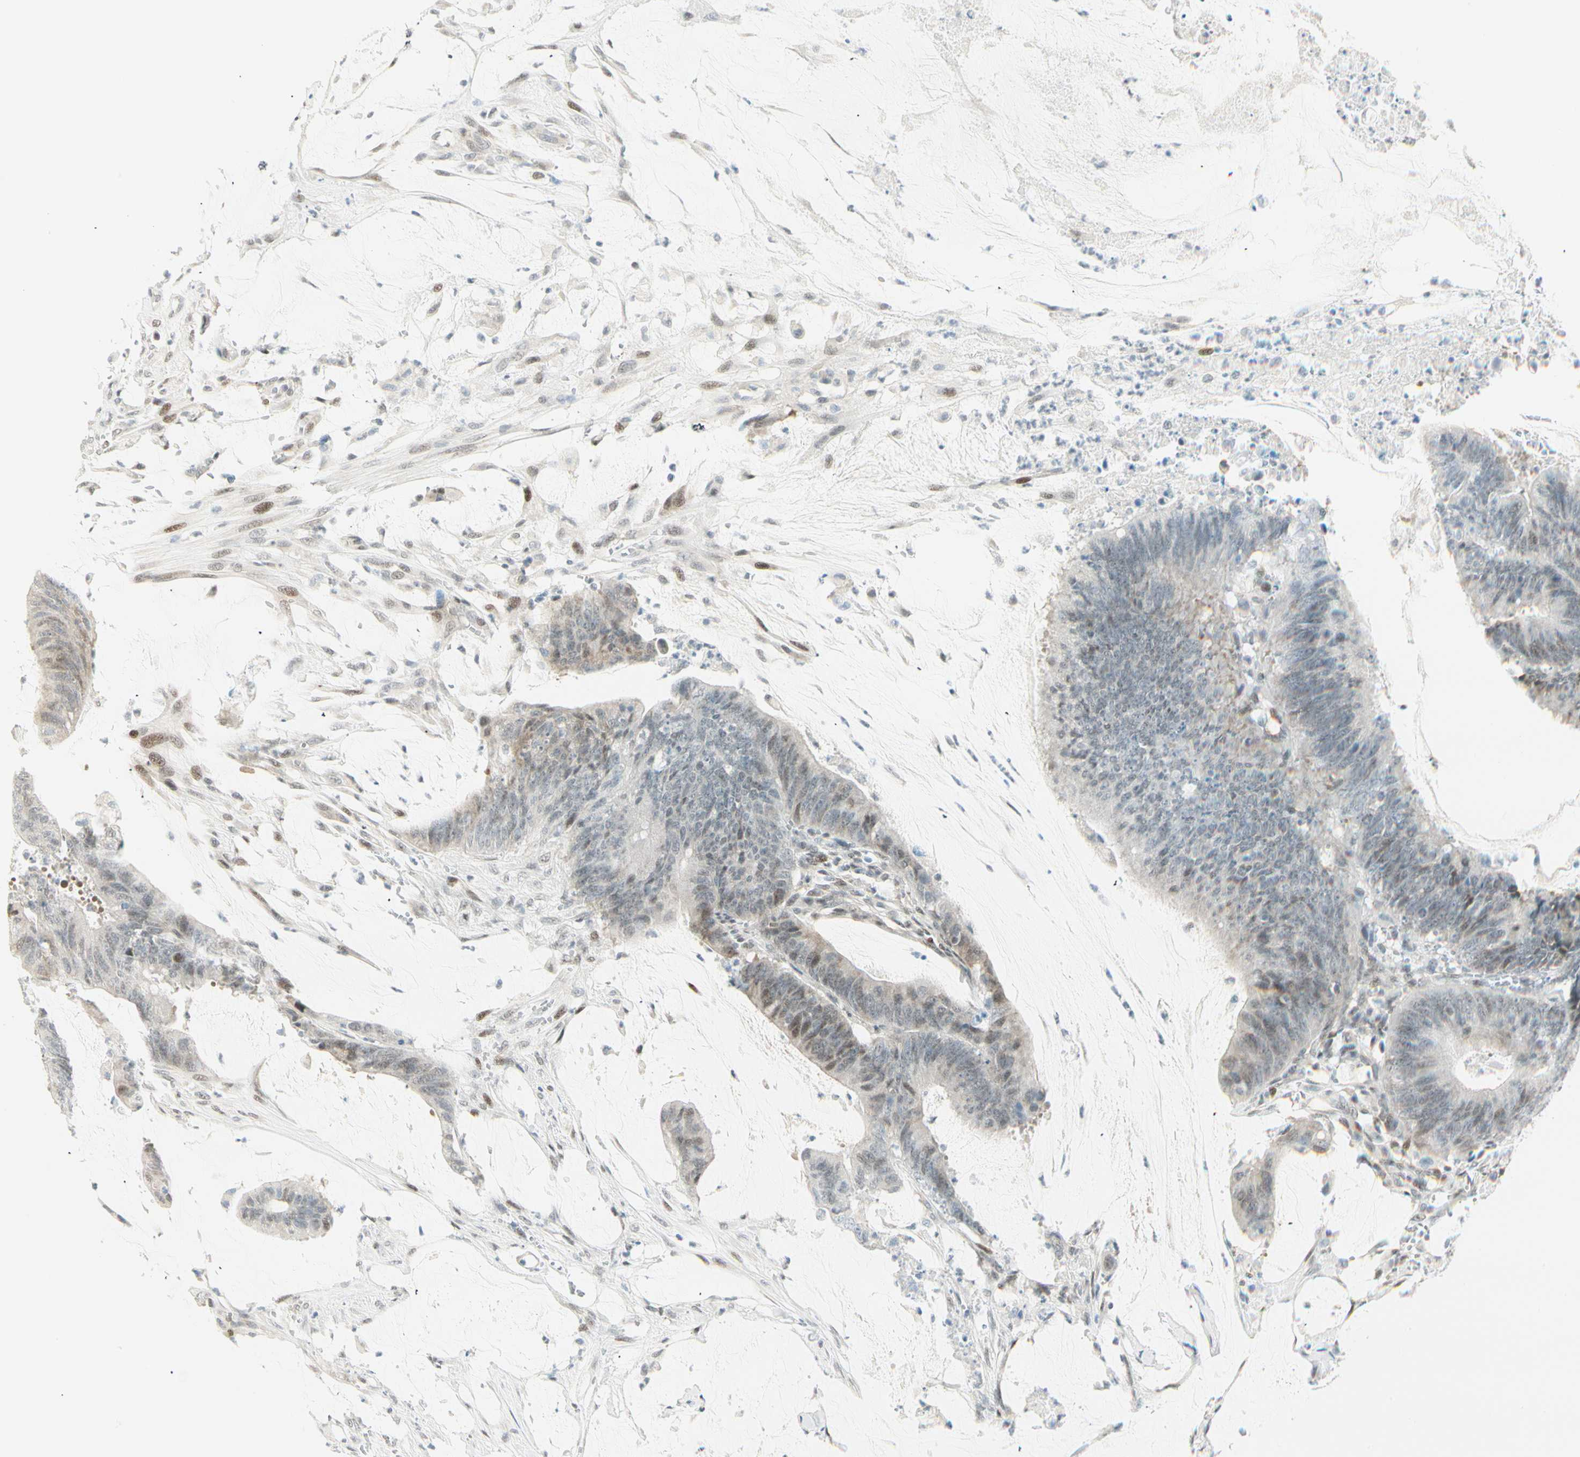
{"staining": {"intensity": "weak", "quantity": "<25%", "location": "nuclear"}, "tissue": "colorectal cancer", "cell_type": "Tumor cells", "image_type": "cancer", "snomed": [{"axis": "morphology", "description": "Adenocarcinoma, NOS"}, {"axis": "topography", "description": "Rectum"}], "caption": "There is no significant positivity in tumor cells of adenocarcinoma (colorectal).", "gene": "PKNOX1", "patient": {"sex": "female", "age": 66}}